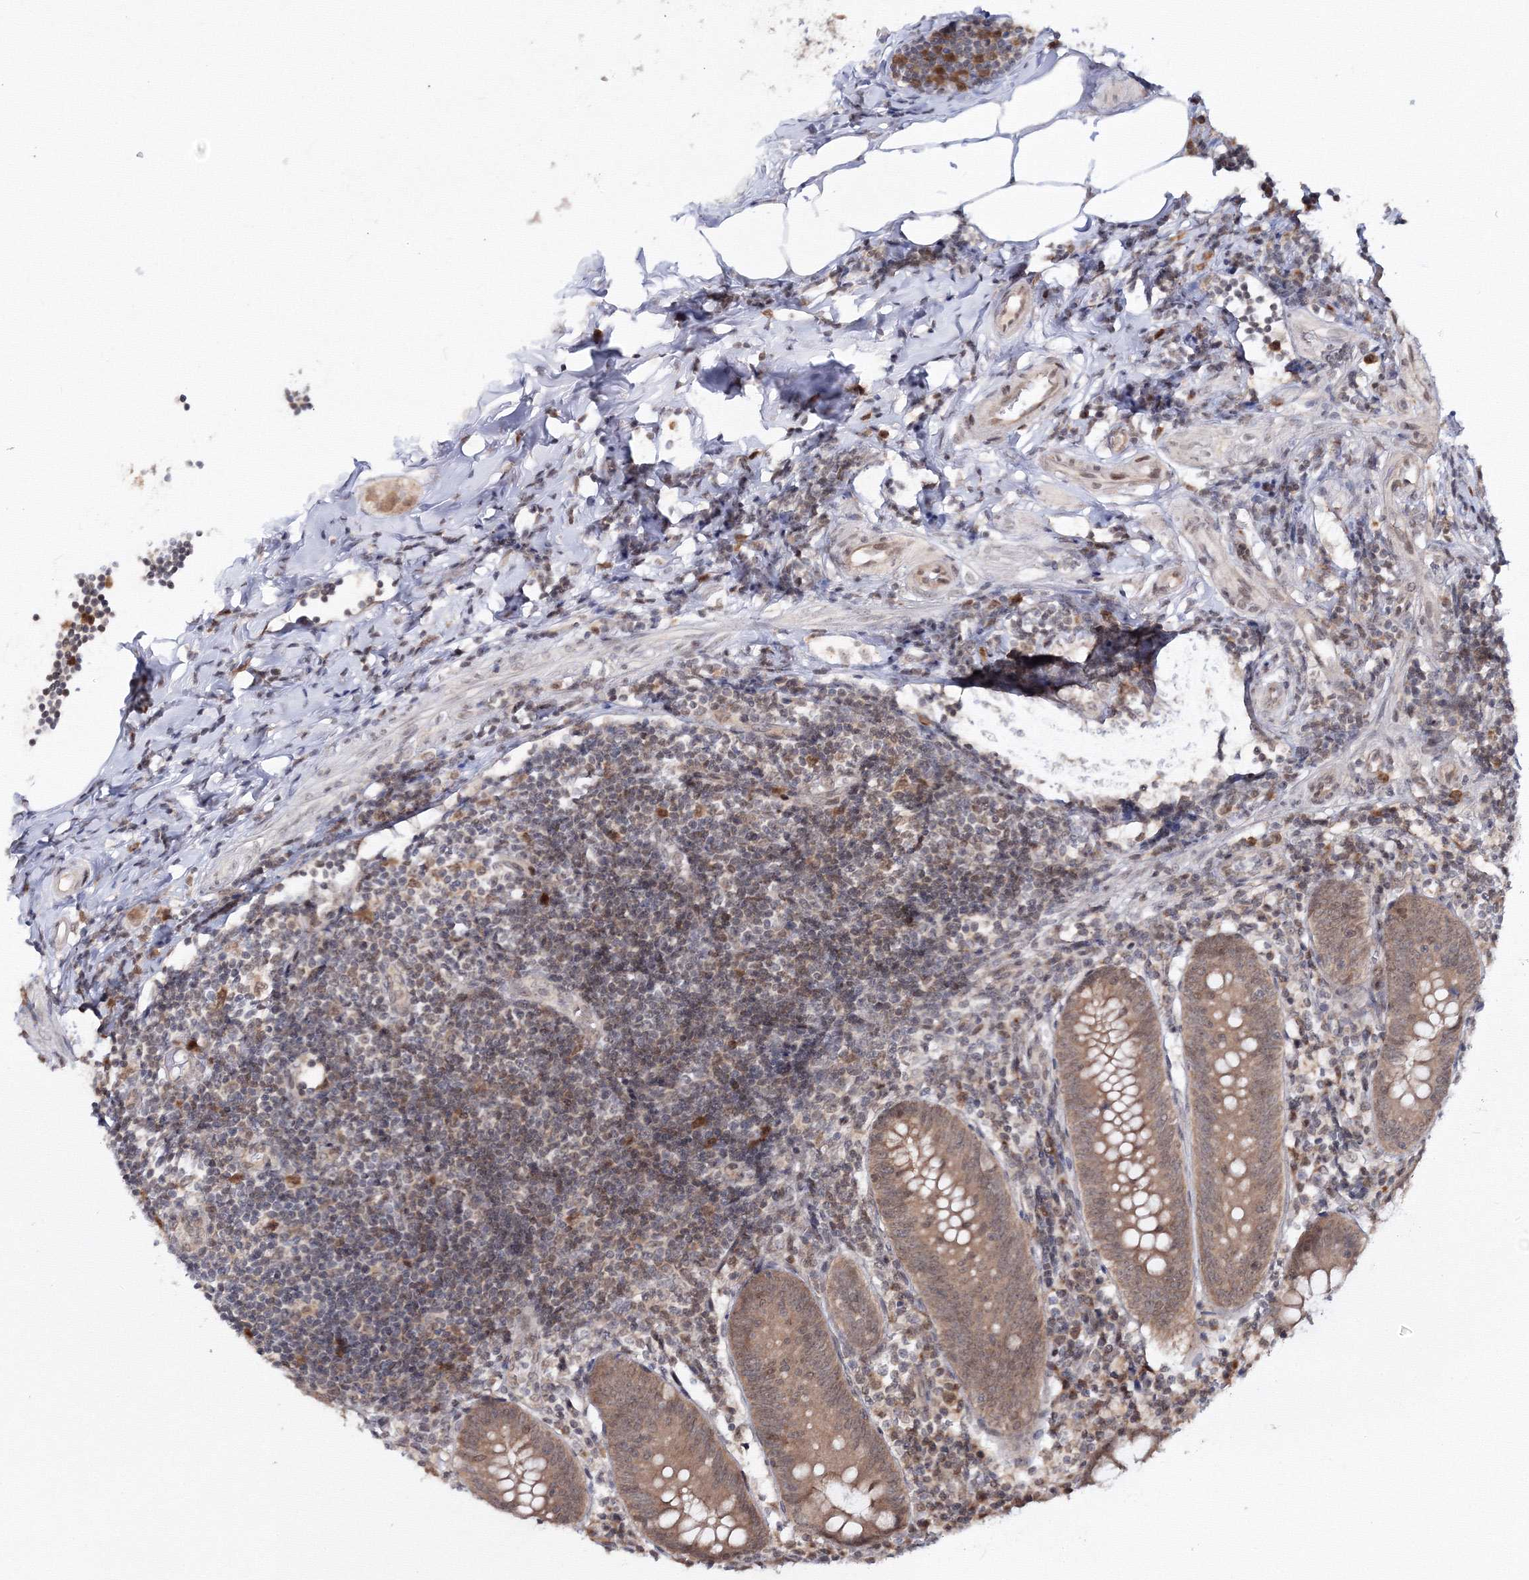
{"staining": {"intensity": "moderate", "quantity": ">75%", "location": "cytoplasmic/membranous"}, "tissue": "appendix", "cell_type": "Glandular cells", "image_type": "normal", "snomed": [{"axis": "morphology", "description": "Normal tissue, NOS"}, {"axis": "topography", "description": "Appendix"}], "caption": "This photomicrograph reveals immunohistochemistry (IHC) staining of normal human appendix, with medium moderate cytoplasmic/membranous expression in approximately >75% of glandular cells.", "gene": "ZFAND6", "patient": {"sex": "female", "age": 54}}